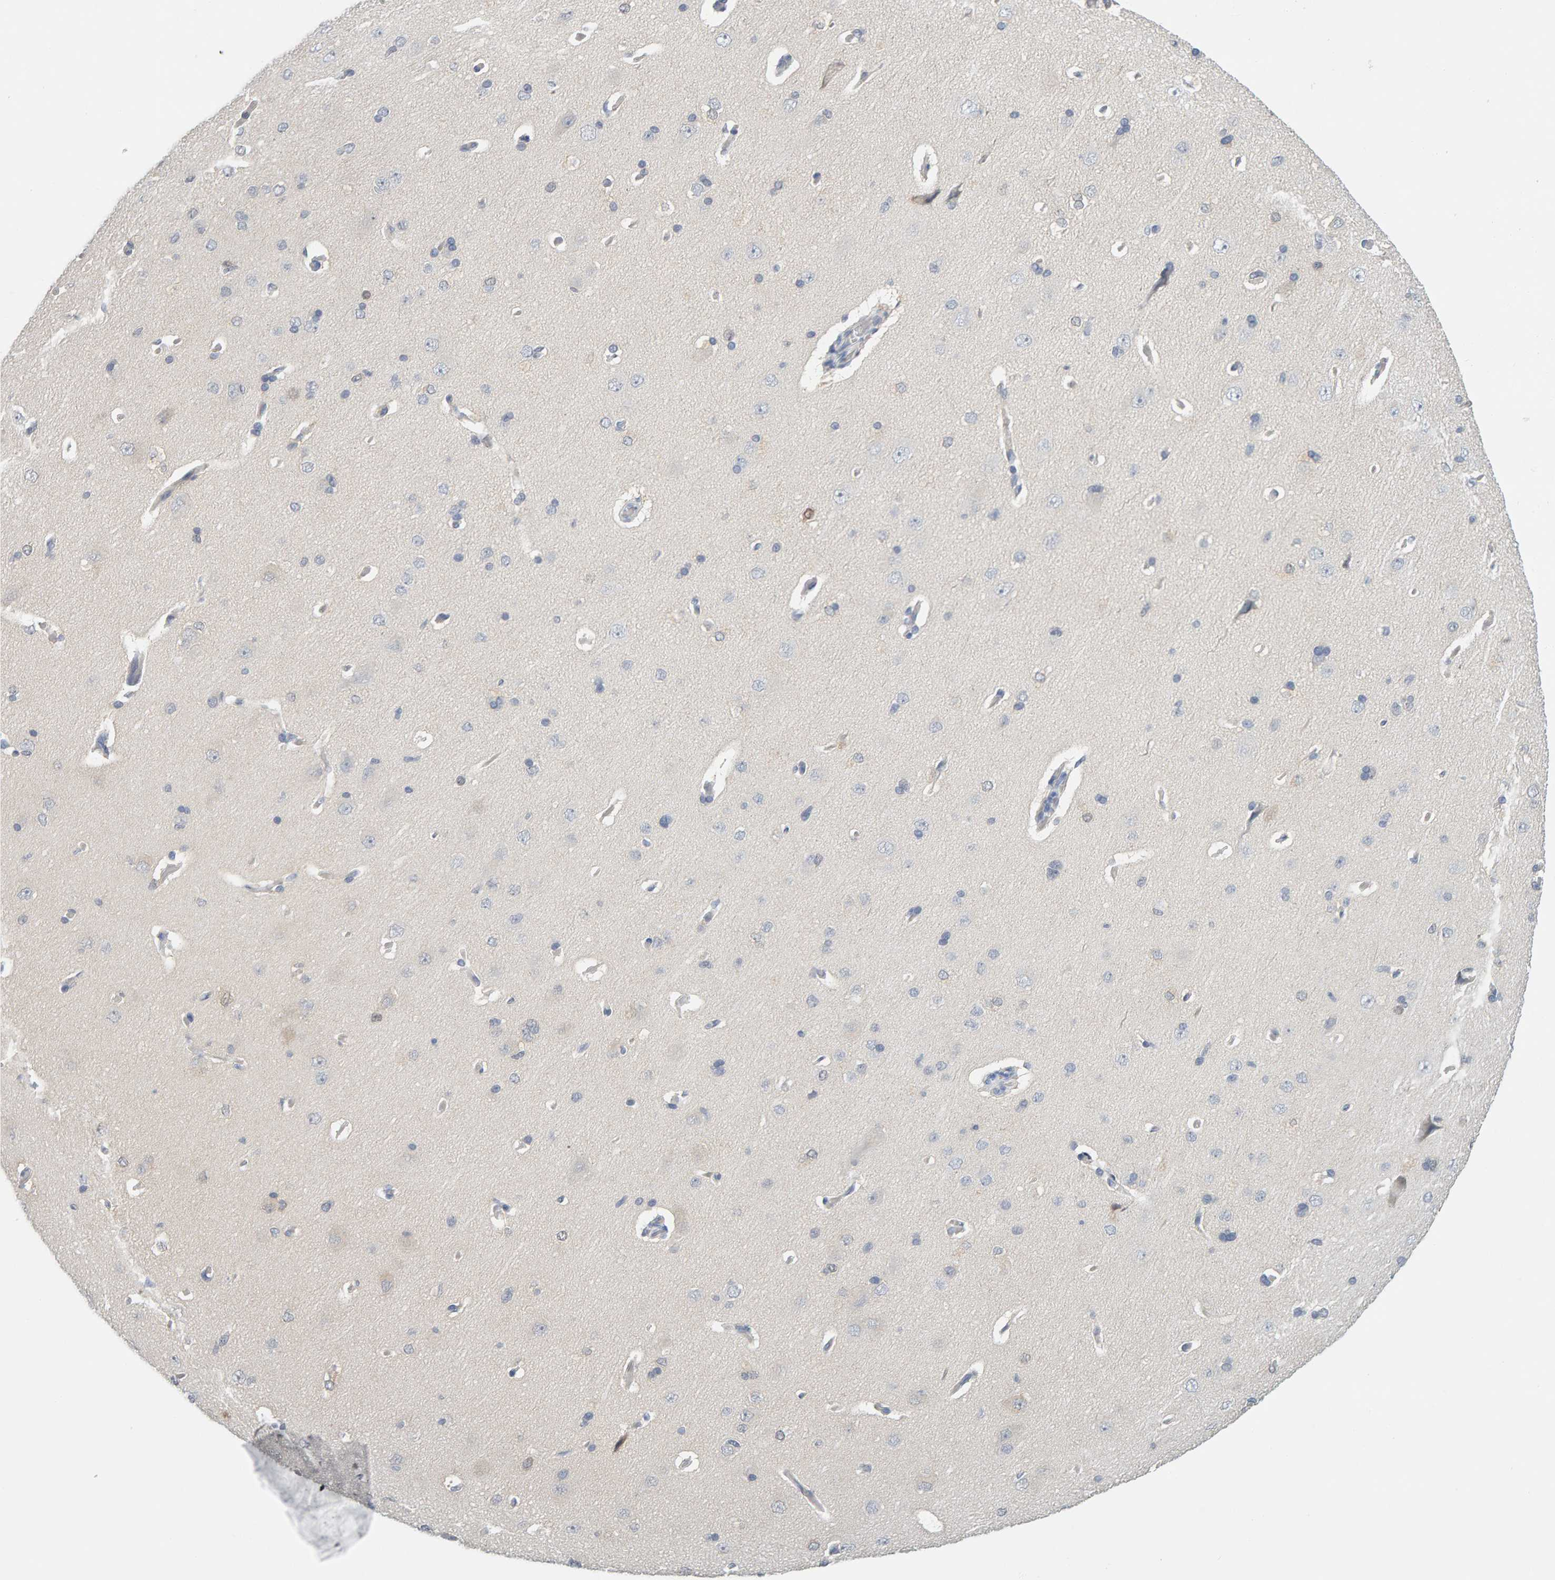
{"staining": {"intensity": "negative", "quantity": "none", "location": "none"}, "tissue": "cerebral cortex", "cell_type": "Endothelial cells", "image_type": "normal", "snomed": [{"axis": "morphology", "description": "Normal tissue, NOS"}, {"axis": "topography", "description": "Cerebral cortex"}], "caption": "Immunohistochemistry (IHC) micrograph of unremarkable cerebral cortex stained for a protein (brown), which exhibits no staining in endothelial cells.", "gene": "CTH", "patient": {"sex": "male", "age": 62}}